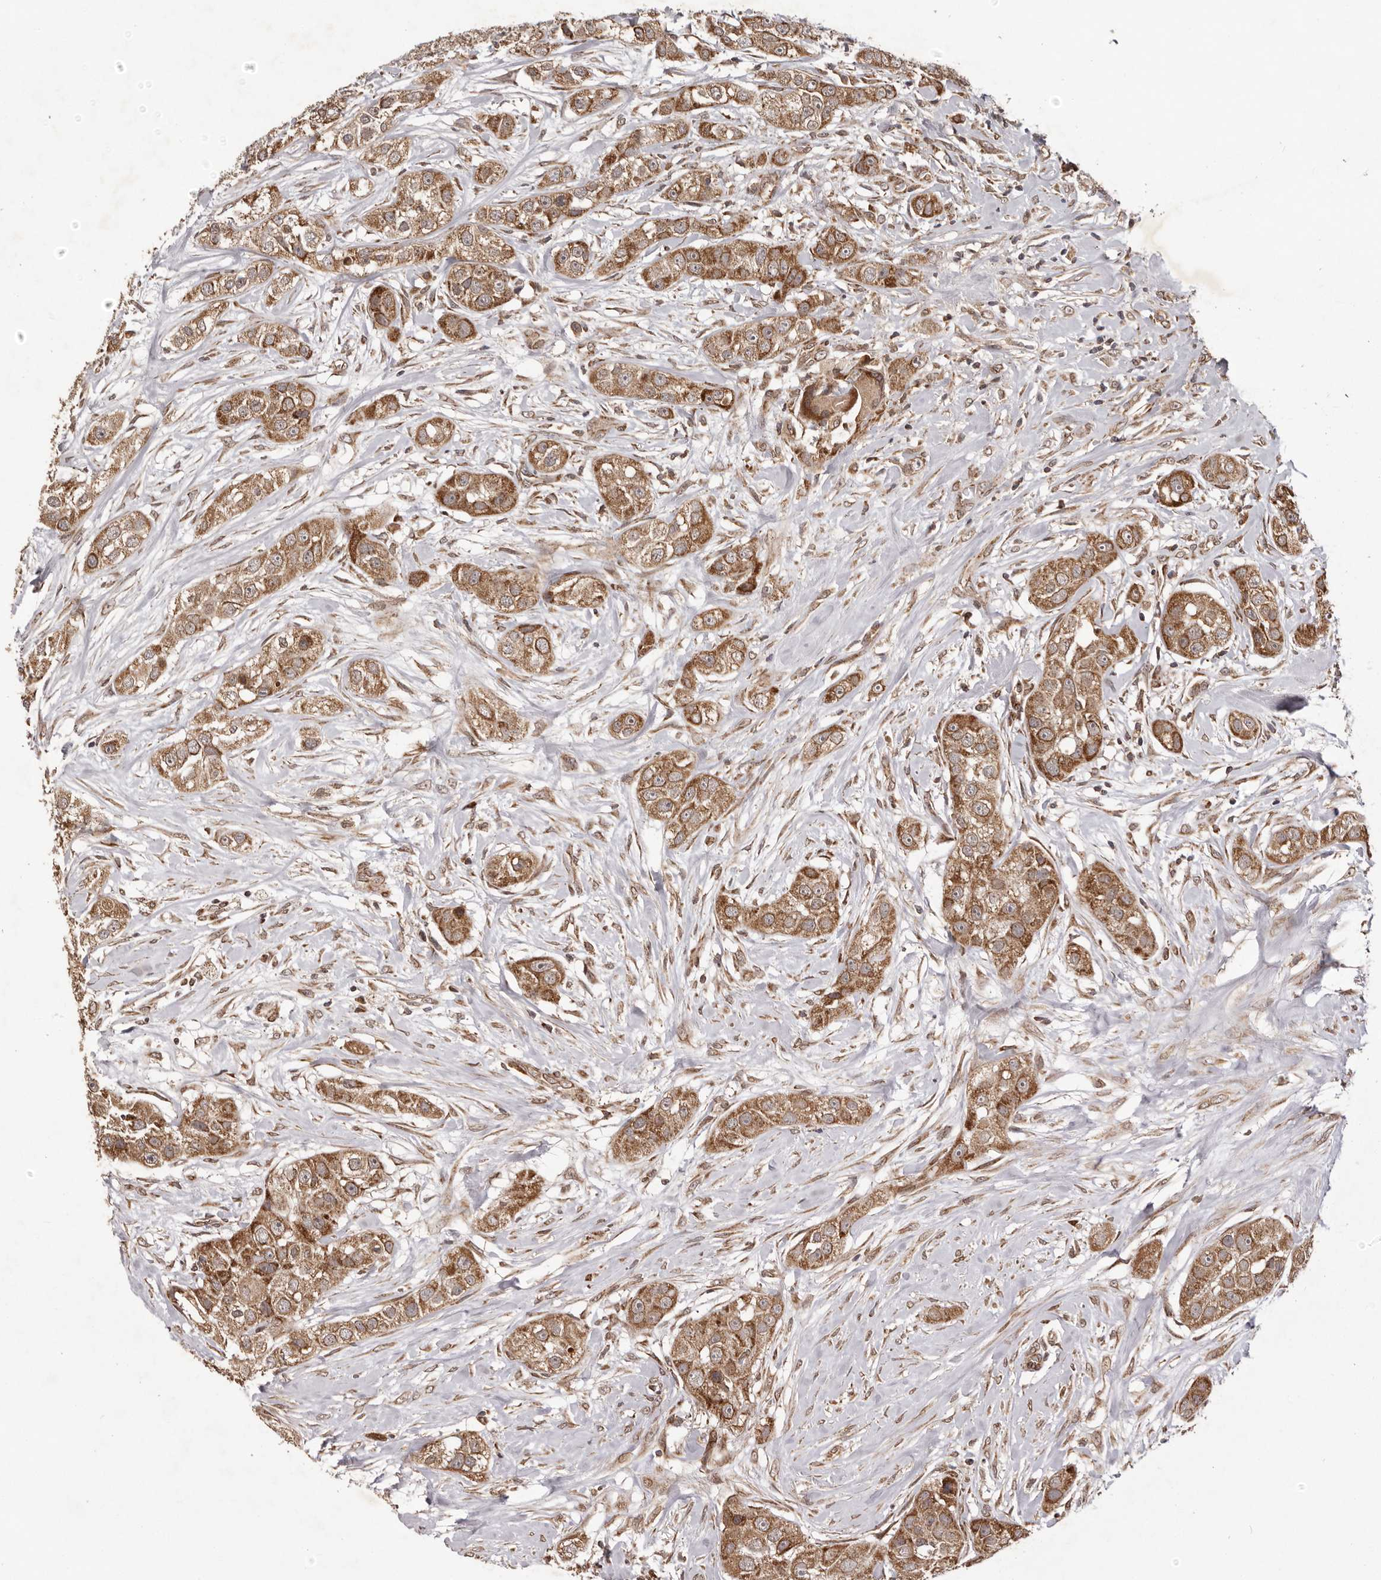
{"staining": {"intensity": "moderate", "quantity": ">75%", "location": "cytoplasmic/membranous"}, "tissue": "head and neck cancer", "cell_type": "Tumor cells", "image_type": "cancer", "snomed": [{"axis": "morphology", "description": "Normal tissue, NOS"}, {"axis": "morphology", "description": "Squamous cell carcinoma, NOS"}, {"axis": "topography", "description": "Skeletal muscle"}, {"axis": "topography", "description": "Head-Neck"}], "caption": "About >75% of tumor cells in human head and neck cancer (squamous cell carcinoma) demonstrate moderate cytoplasmic/membranous protein expression as visualized by brown immunohistochemical staining.", "gene": "CHRM2", "patient": {"sex": "male", "age": 51}}